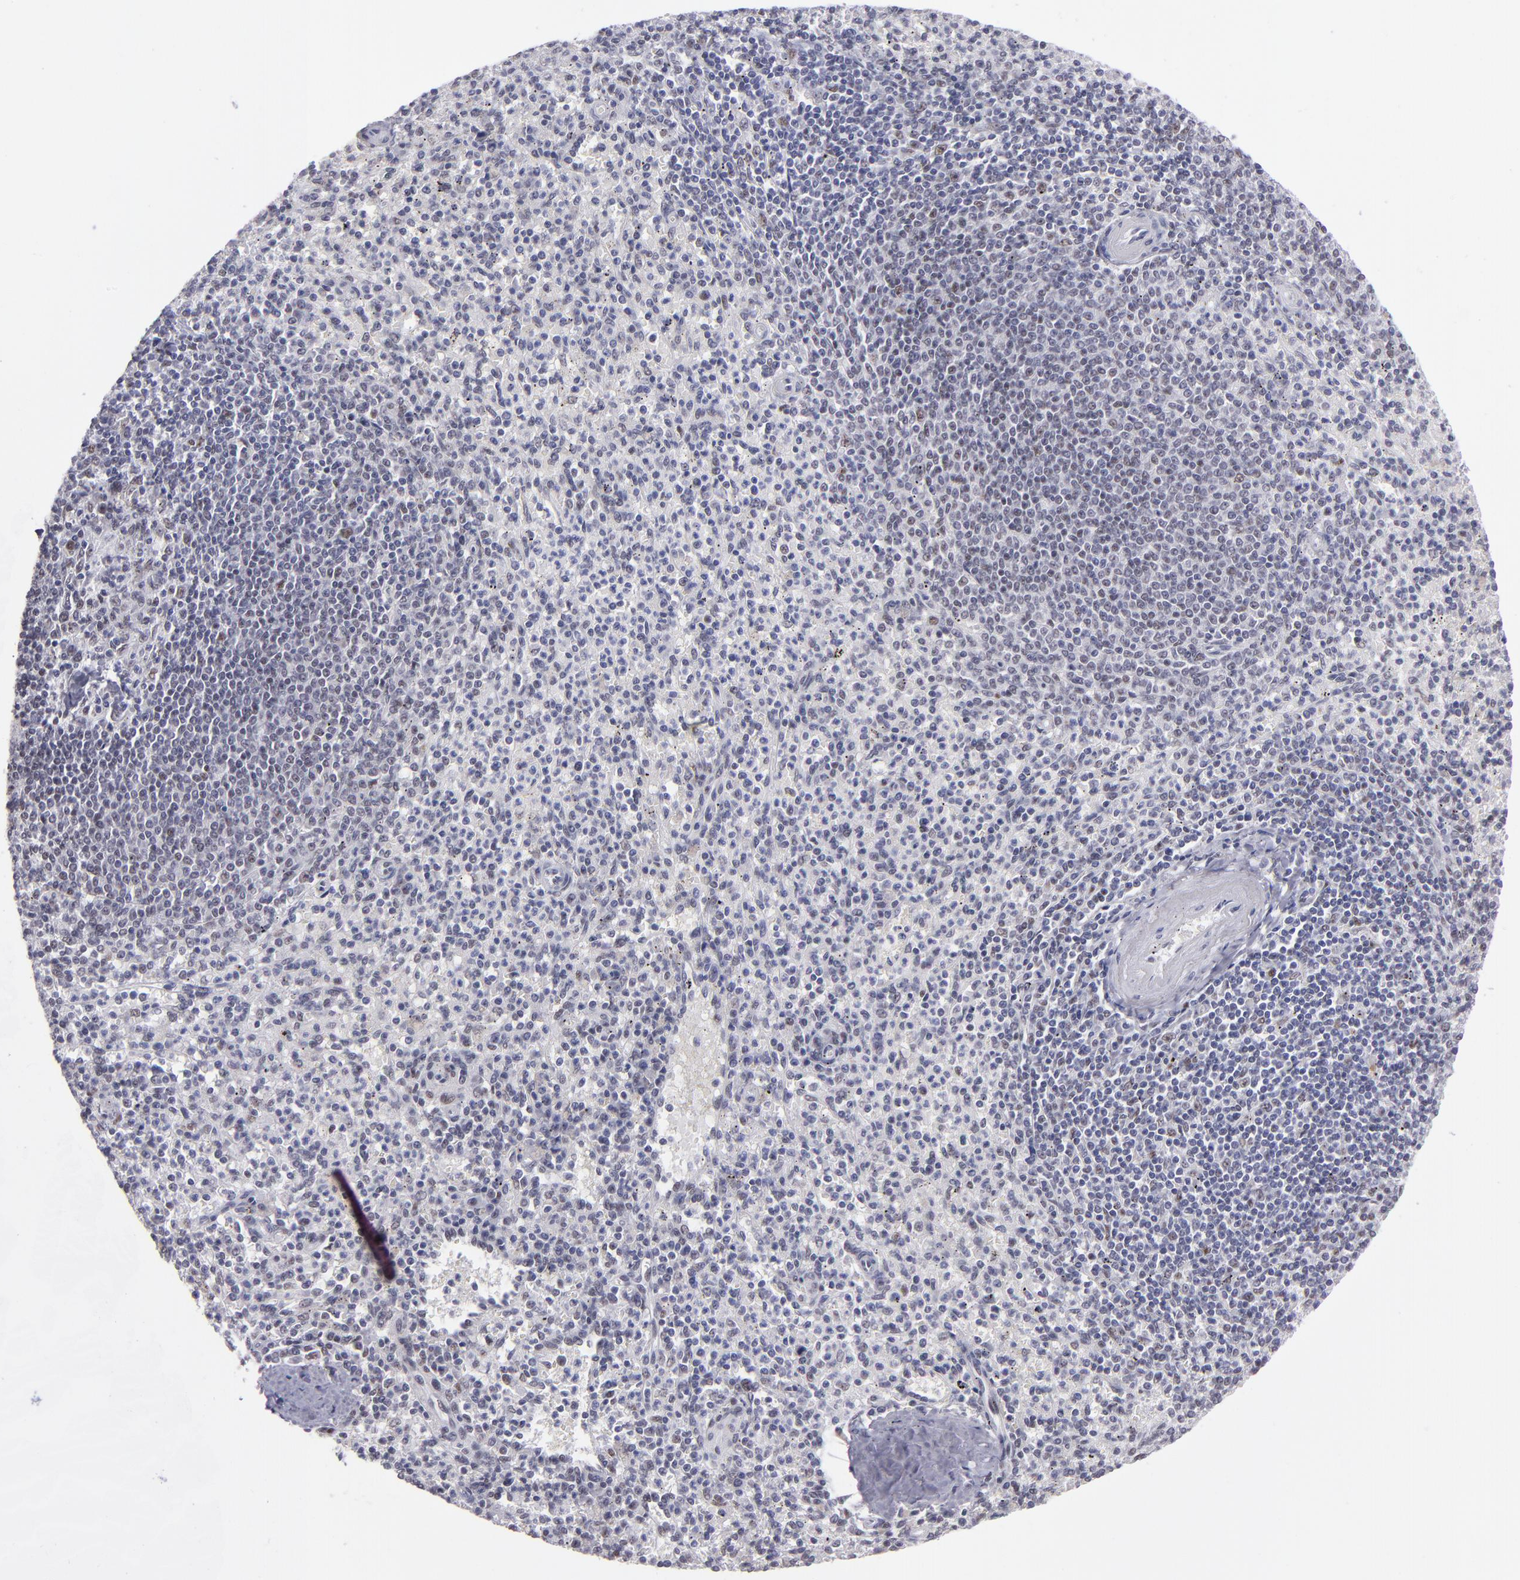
{"staining": {"intensity": "weak", "quantity": "<25%", "location": "nuclear"}, "tissue": "spleen", "cell_type": "Cells in red pulp", "image_type": "normal", "snomed": [{"axis": "morphology", "description": "Normal tissue, NOS"}, {"axis": "topography", "description": "Spleen"}], "caption": "Photomicrograph shows no protein staining in cells in red pulp of benign spleen. (Brightfield microscopy of DAB immunohistochemistry at high magnification).", "gene": "OTUB2", "patient": {"sex": "male", "age": 72}}